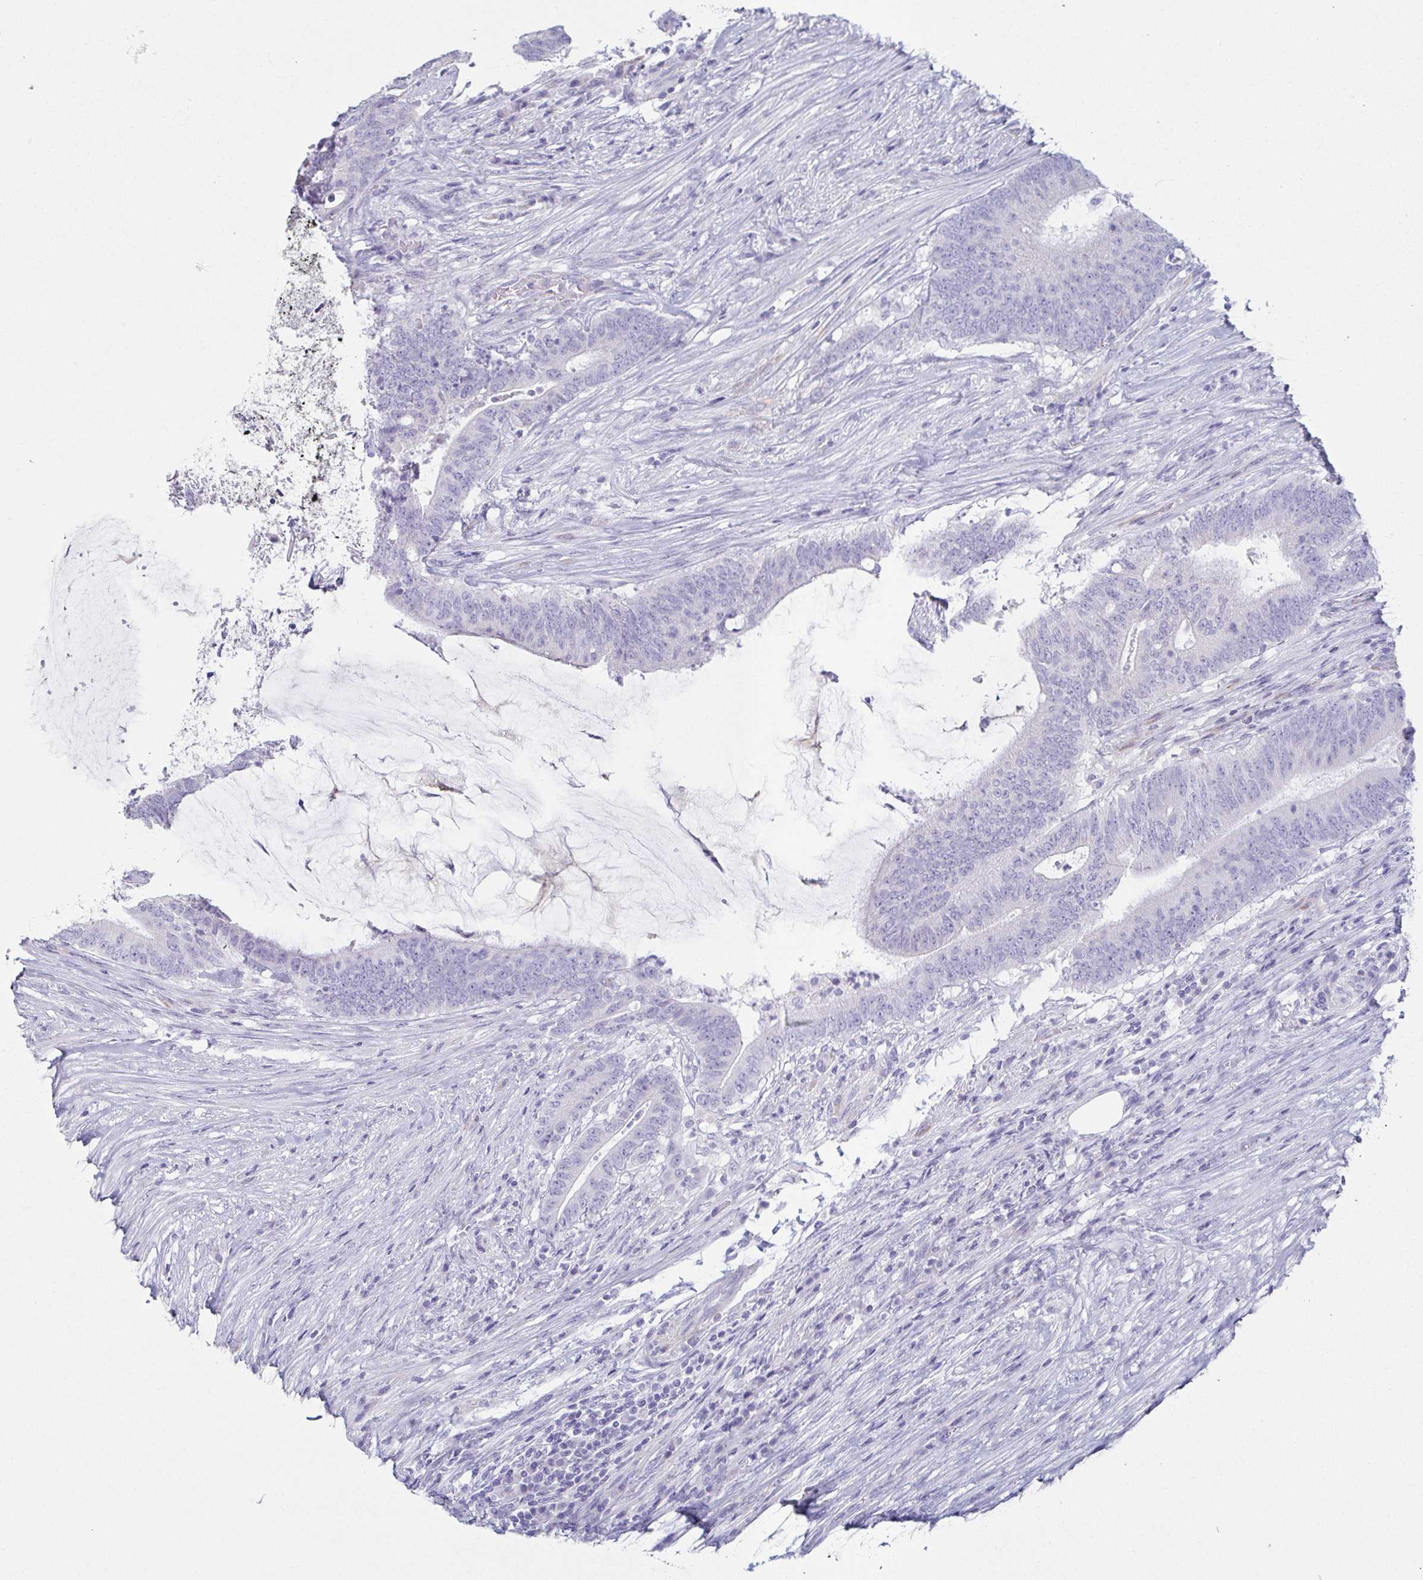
{"staining": {"intensity": "negative", "quantity": "none", "location": "none"}, "tissue": "colorectal cancer", "cell_type": "Tumor cells", "image_type": "cancer", "snomed": [{"axis": "morphology", "description": "Adenocarcinoma, NOS"}, {"axis": "topography", "description": "Colon"}], "caption": "Immunohistochemical staining of colorectal adenocarcinoma shows no significant expression in tumor cells.", "gene": "PRR27", "patient": {"sex": "female", "age": 43}}